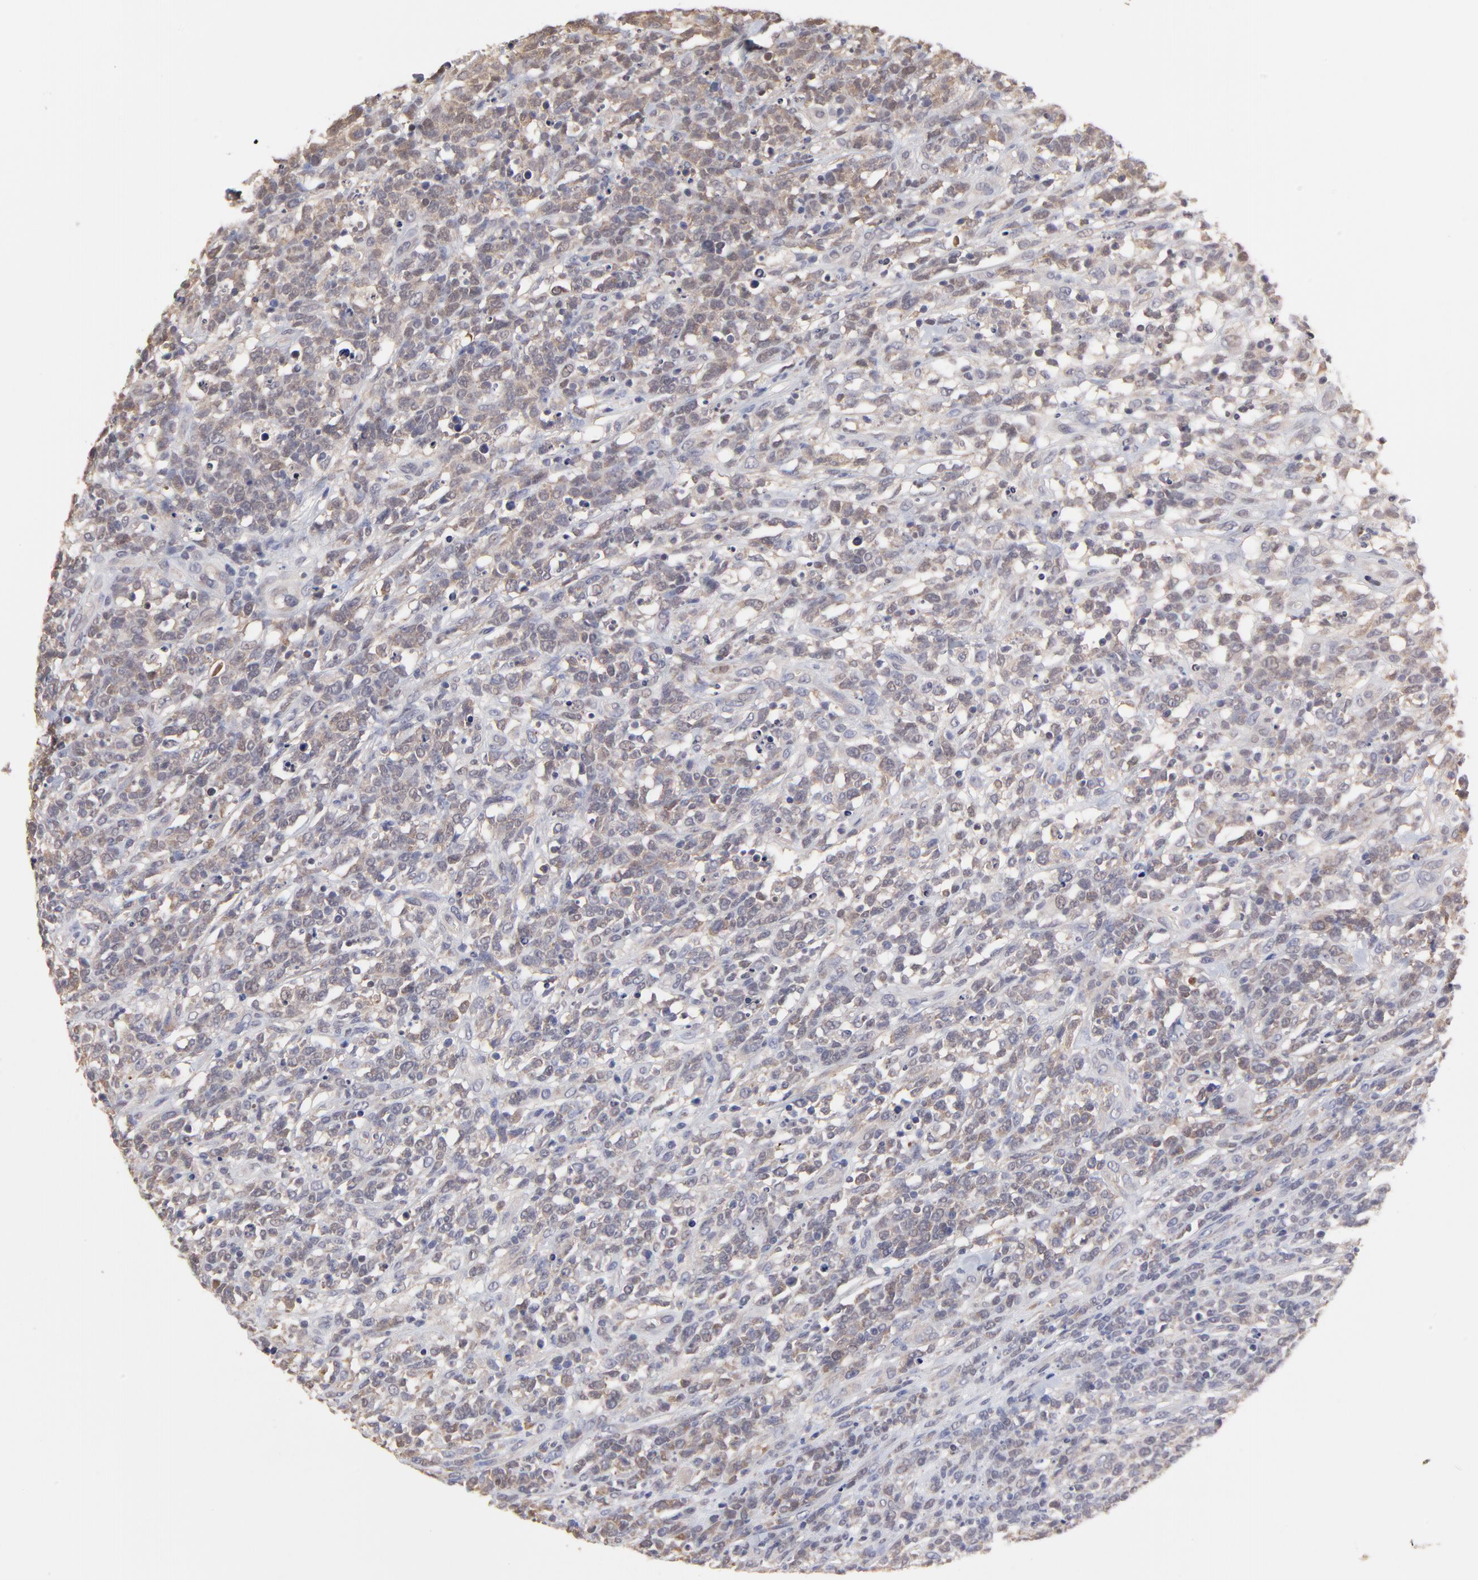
{"staining": {"intensity": "weak", "quantity": "25%-75%", "location": "cytoplasmic/membranous"}, "tissue": "lymphoma", "cell_type": "Tumor cells", "image_type": "cancer", "snomed": [{"axis": "morphology", "description": "Malignant lymphoma, non-Hodgkin's type, High grade"}, {"axis": "topography", "description": "Lymph node"}], "caption": "About 25%-75% of tumor cells in high-grade malignant lymphoma, non-Hodgkin's type show weak cytoplasmic/membranous protein expression as visualized by brown immunohistochemical staining.", "gene": "CCT2", "patient": {"sex": "female", "age": 73}}